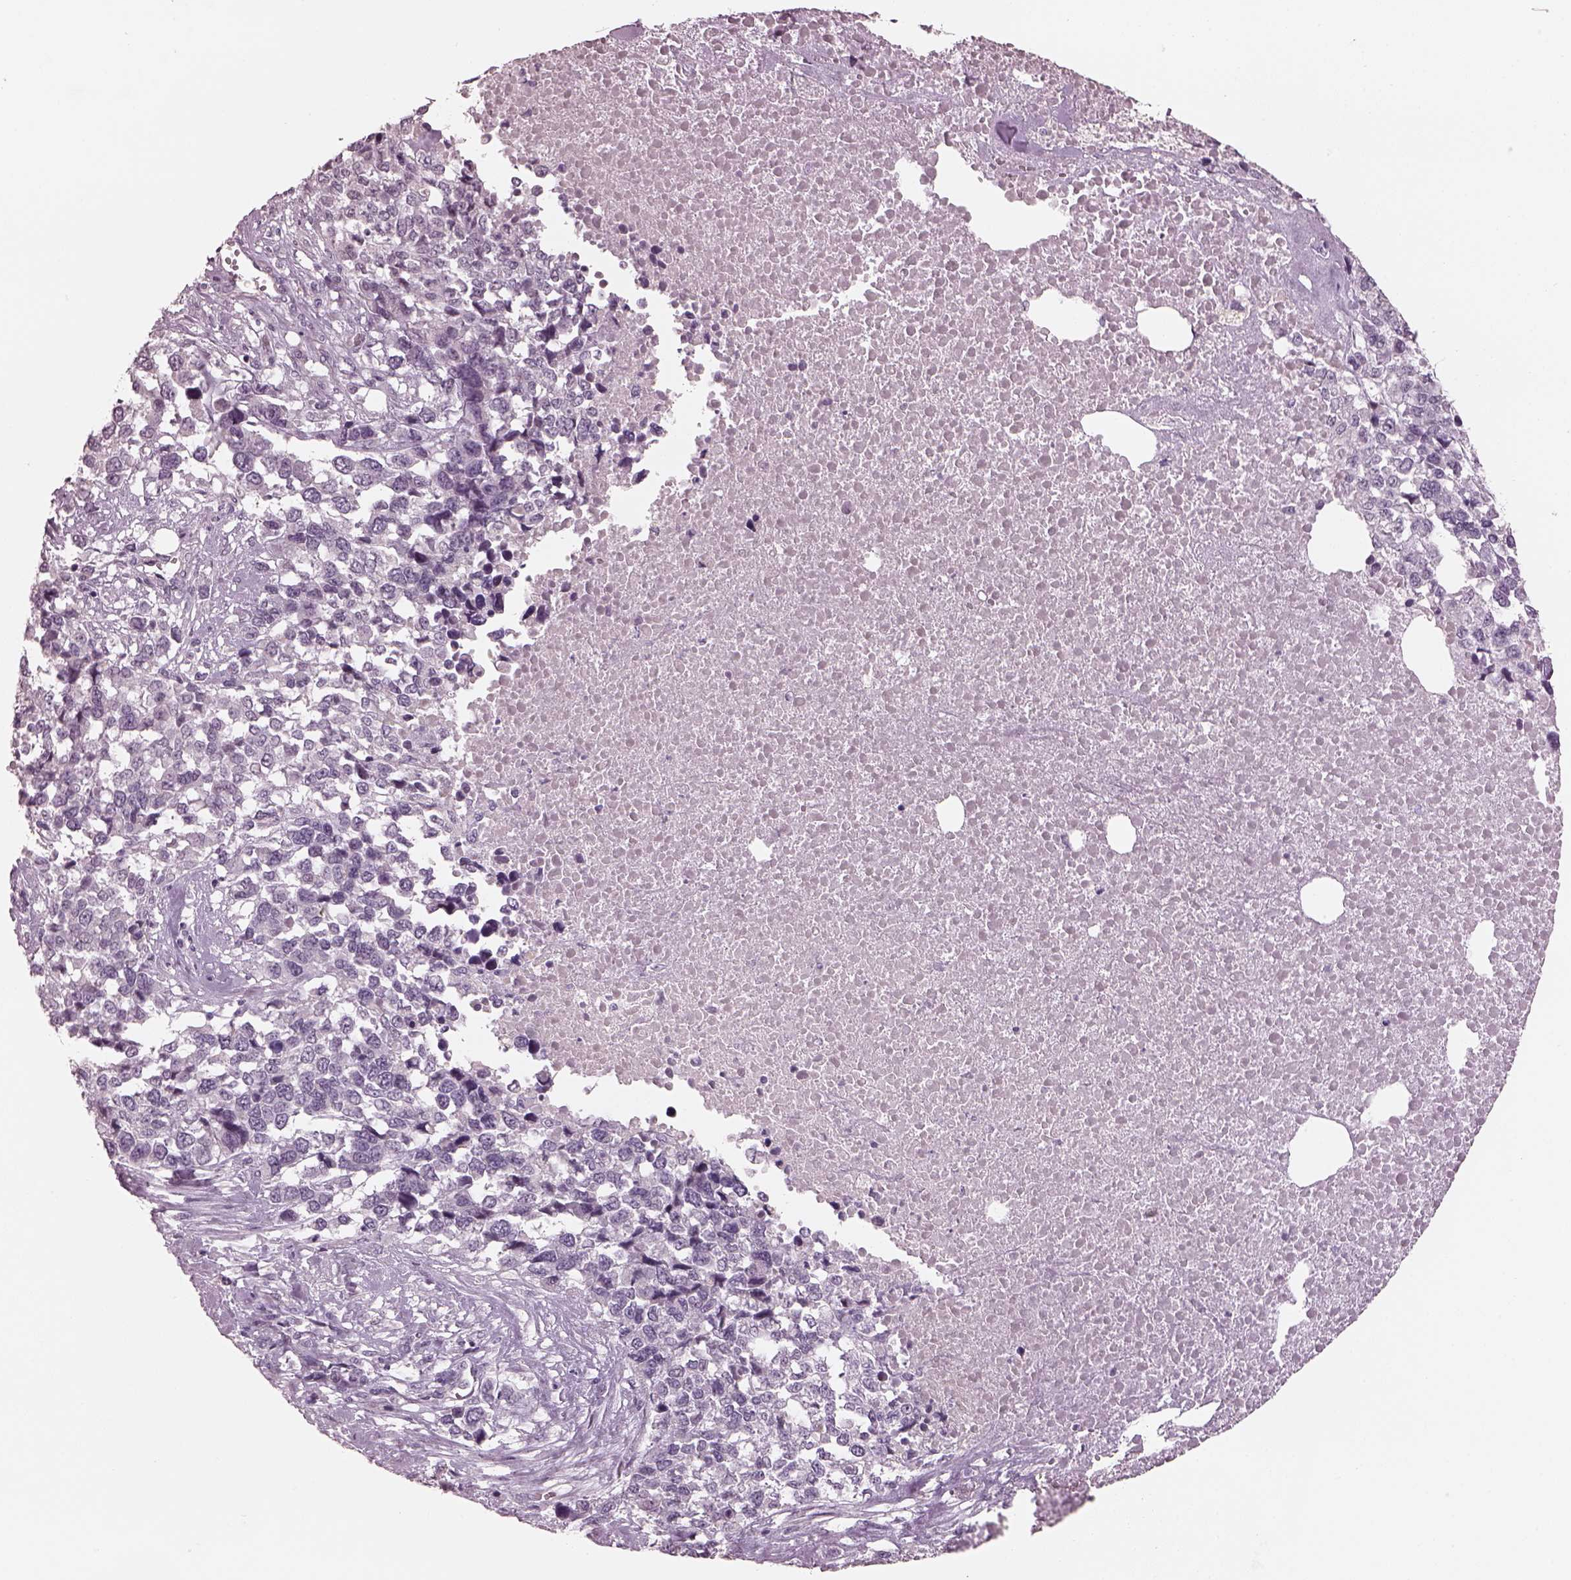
{"staining": {"intensity": "negative", "quantity": "none", "location": "none"}, "tissue": "melanoma", "cell_type": "Tumor cells", "image_type": "cancer", "snomed": [{"axis": "morphology", "description": "Malignant melanoma, Metastatic site"}, {"axis": "topography", "description": "Skin"}], "caption": "Melanoma was stained to show a protein in brown. There is no significant positivity in tumor cells. (DAB (3,3'-diaminobenzidine) immunohistochemistry with hematoxylin counter stain).", "gene": "OPTC", "patient": {"sex": "male", "age": 84}}